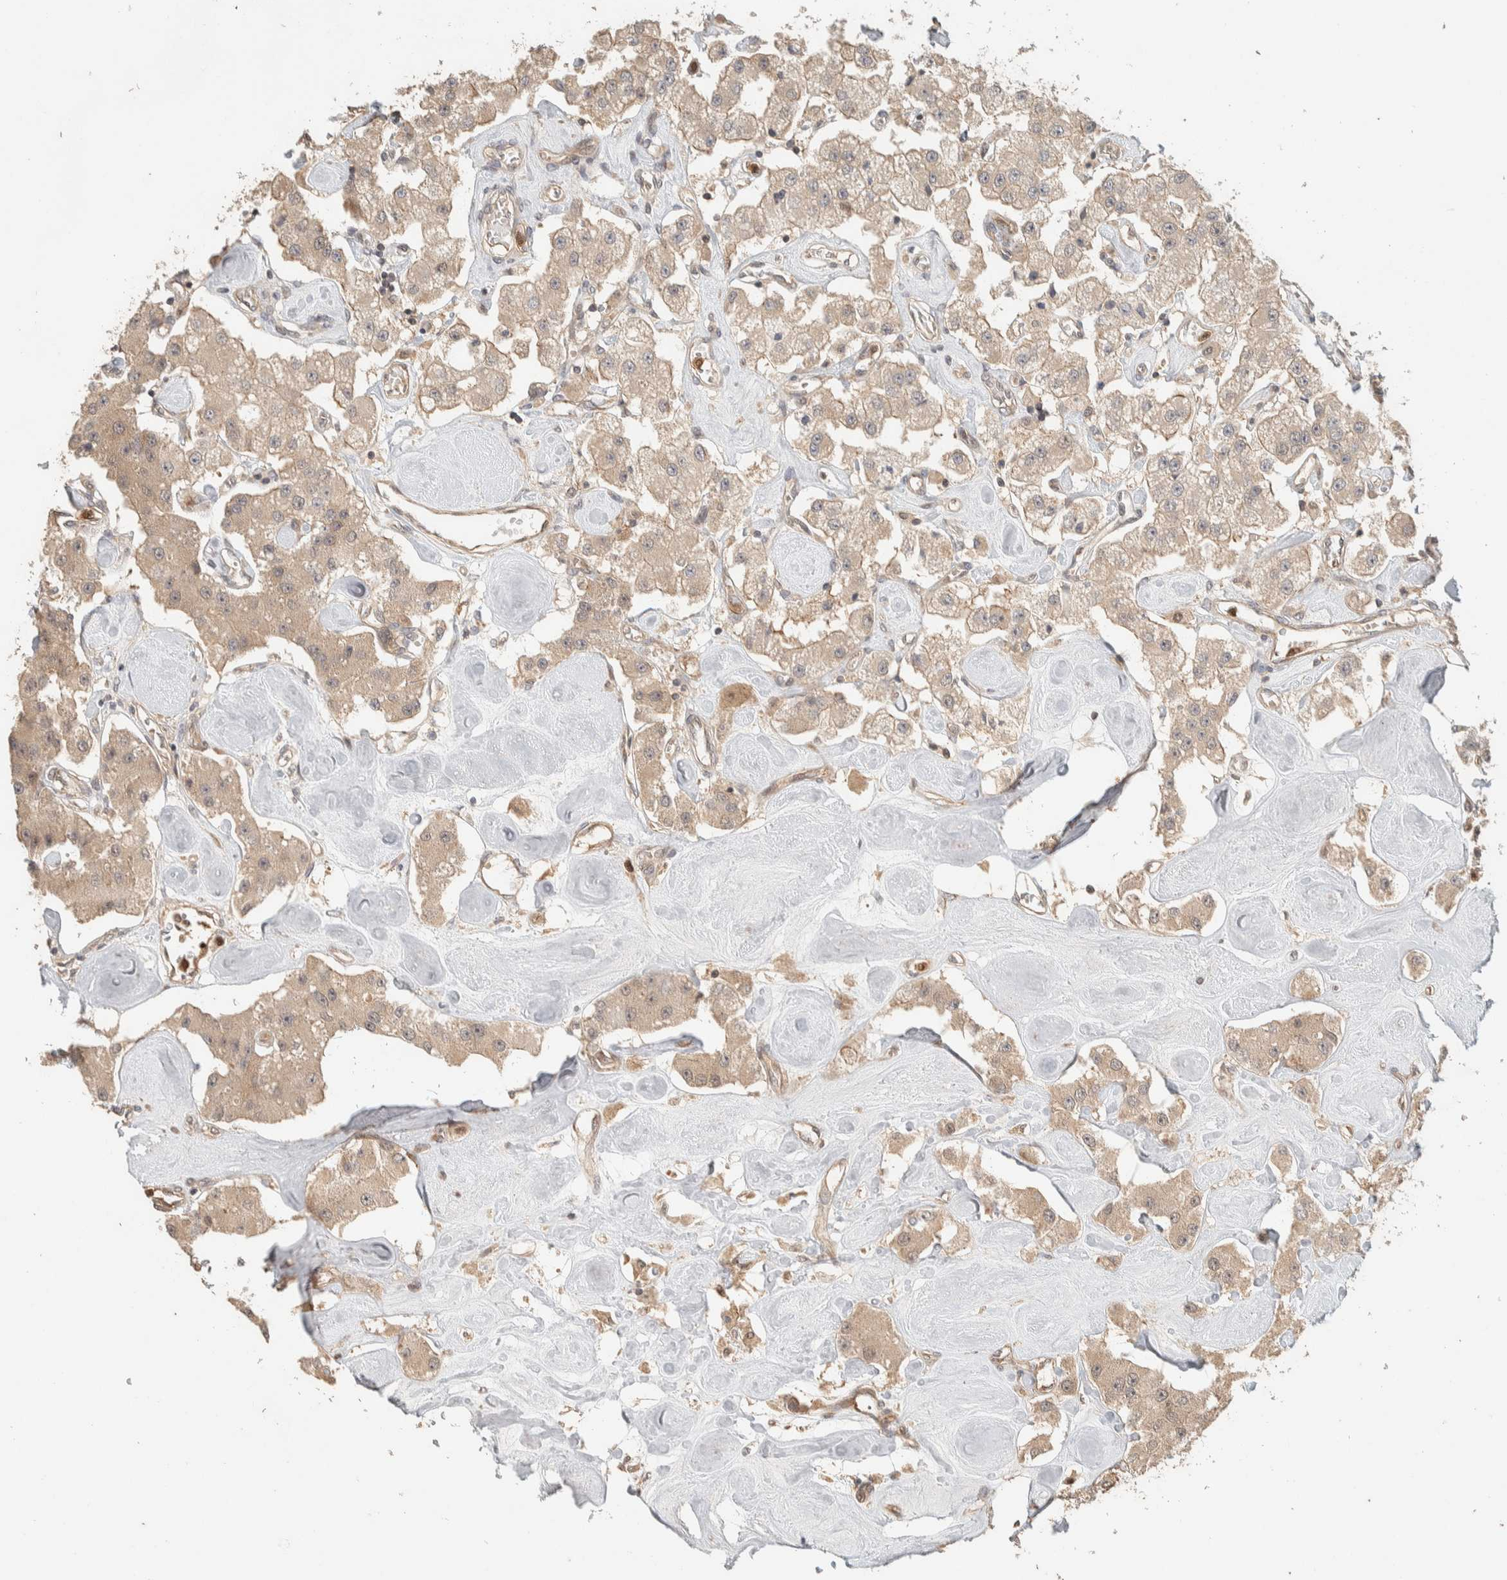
{"staining": {"intensity": "moderate", "quantity": ">75%", "location": "cytoplasmic/membranous"}, "tissue": "carcinoid", "cell_type": "Tumor cells", "image_type": "cancer", "snomed": [{"axis": "morphology", "description": "Carcinoid, malignant, NOS"}, {"axis": "topography", "description": "Pancreas"}], "caption": "Protein staining by immunohistochemistry (IHC) exhibits moderate cytoplasmic/membranous staining in about >75% of tumor cells in malignant carcinoid.", "gene": "ADSS2", "patient": {"sex": "male", "age": 41}}